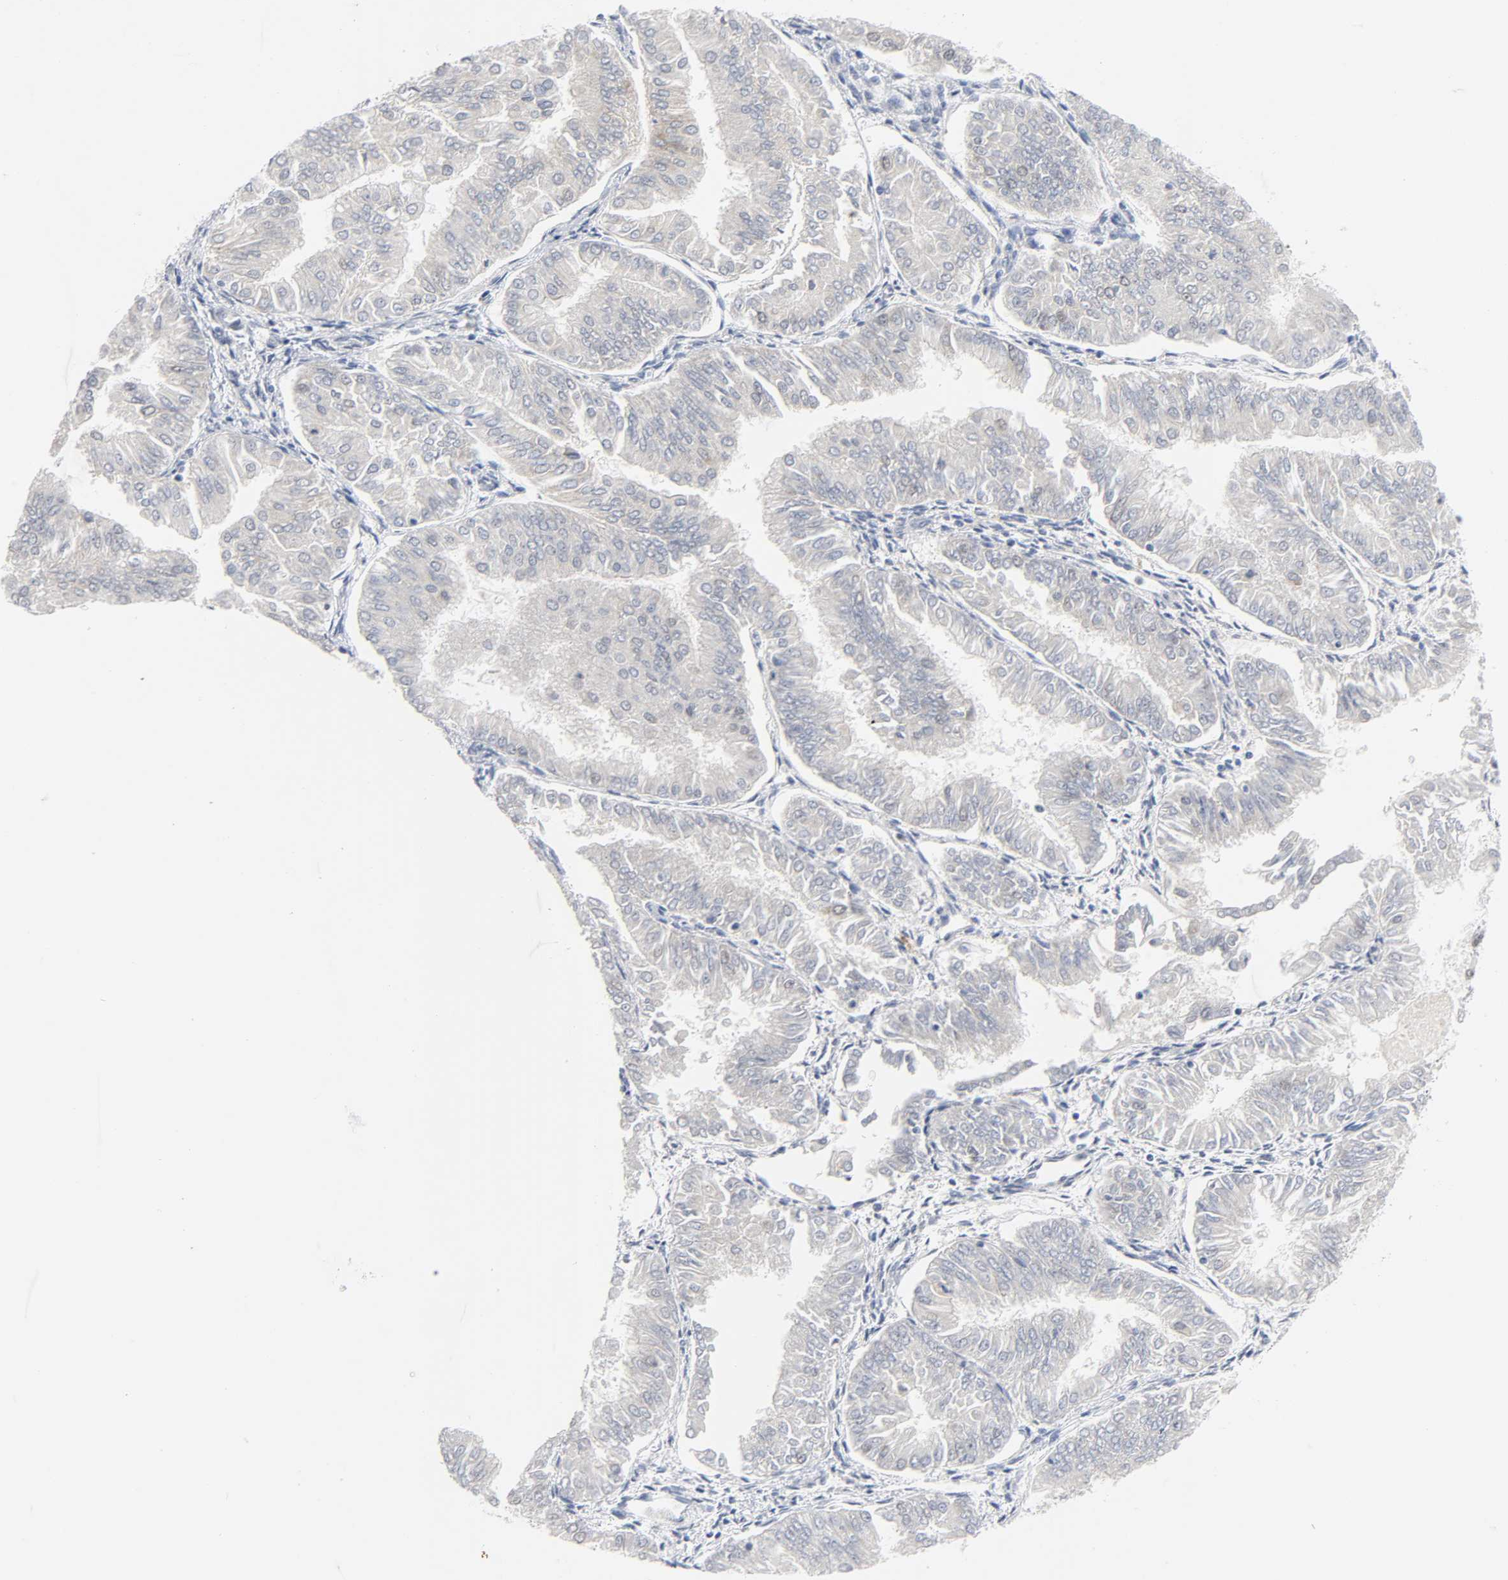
{"staining": {"intensity": "negative", "quantity": "none", "location": "none"}, "tissue": "endometrial cancer", "cell_type": "Tumor cells", "image_type": "cancer", "snomed": [{"axis": "morphology", "description": "Adenocarcinoma, NOS"}, {"axis": "topography", "description": "Endometrium"}], "caption": "Immunohistochemistry of endometrial cancer displays no staining in tumor cells. The staining was performed using DAB (3,3'-diaminobenzidine) to visualize the protein expression in brown, while the nuclei were stained in blue with hematoxylin (Magnification: 20x).", "gene": "WEE1", "patient": {"sex": "female", "age": 53}}